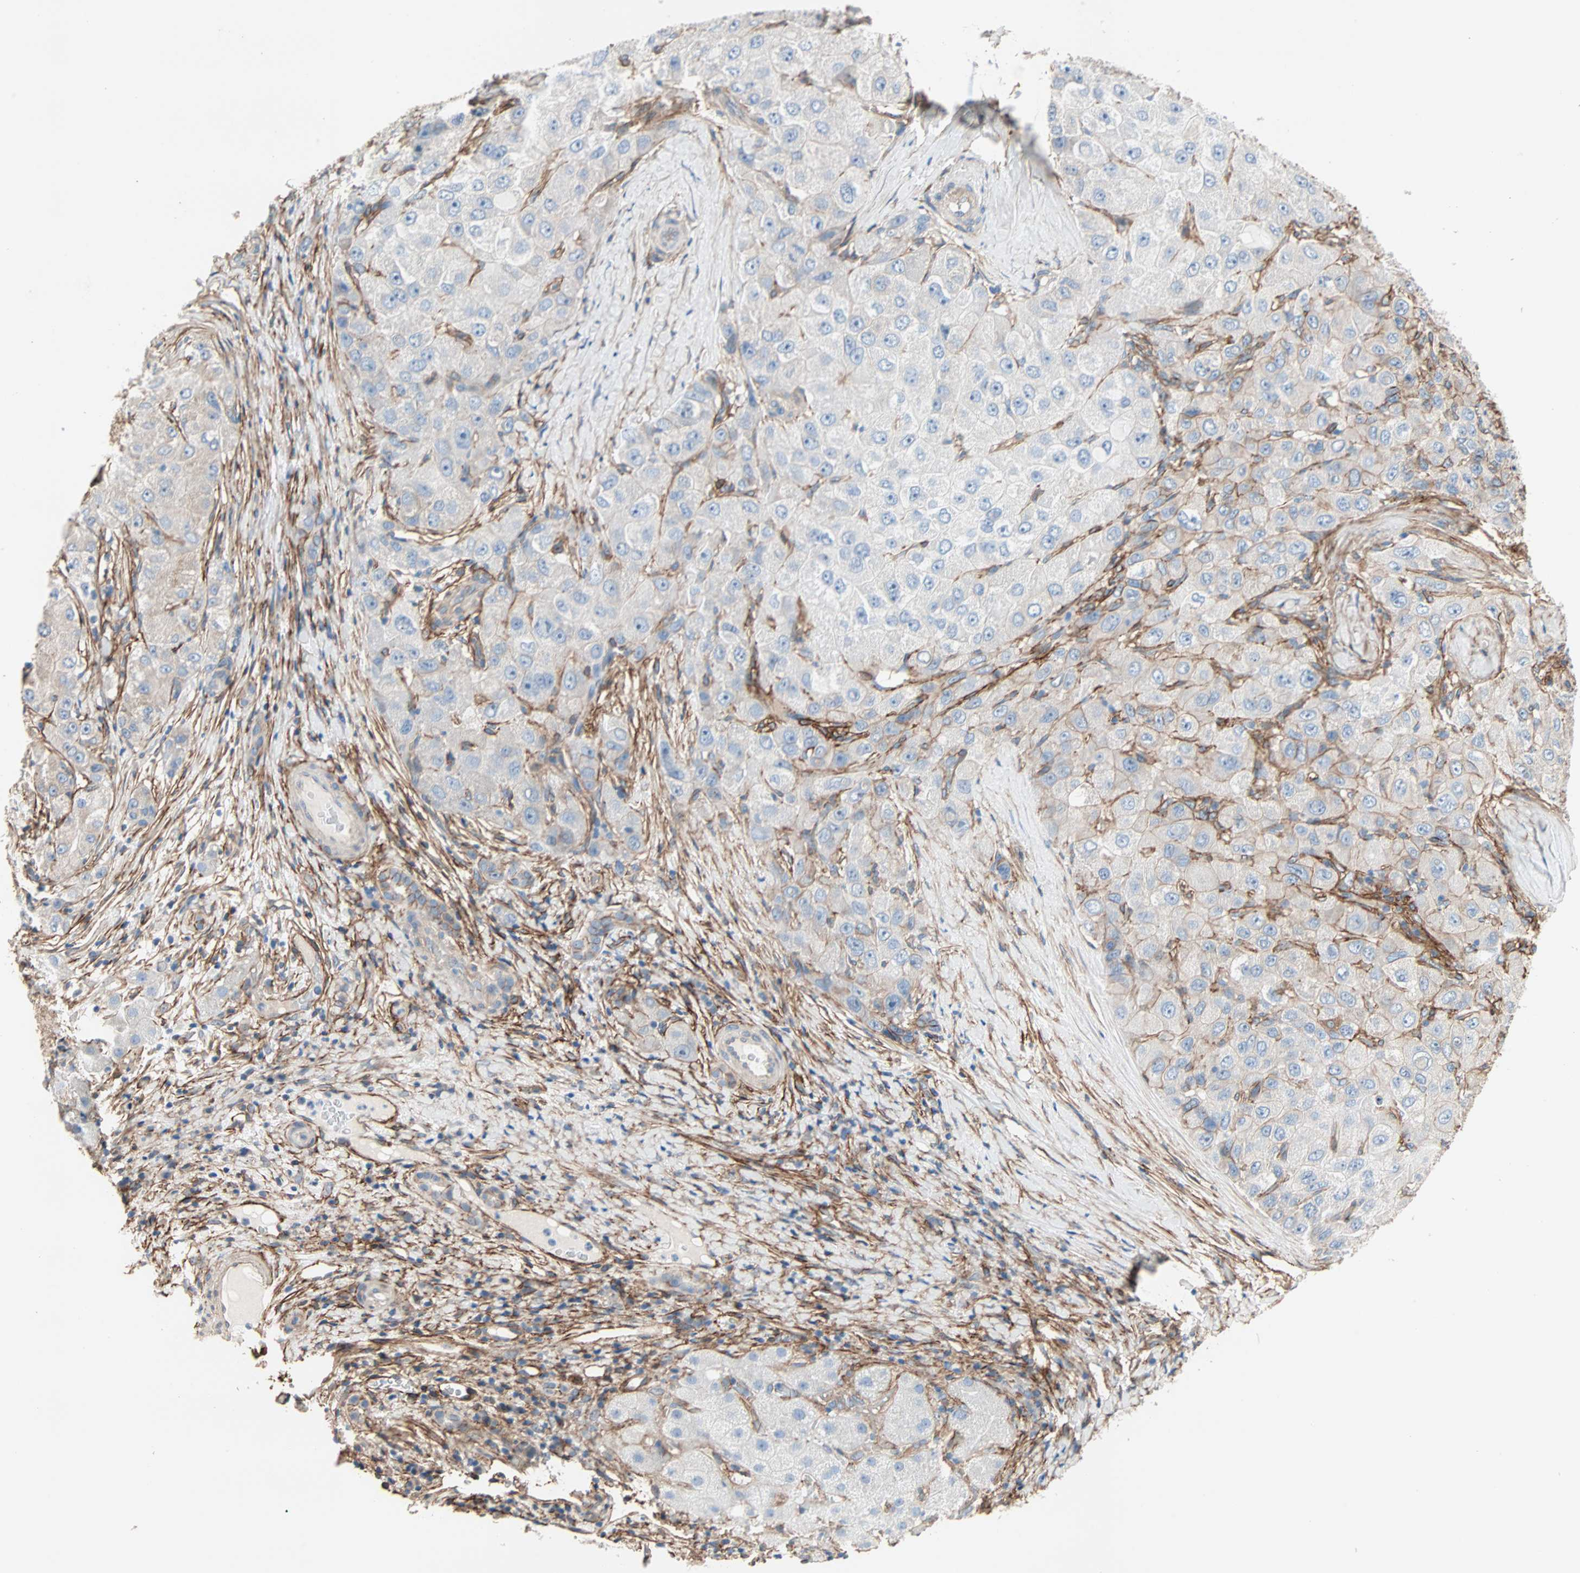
{"staining": {"intensity": "weak", "quantity": ">75%", "location": "cytoplasmic/membranous"}, "tissue": "liver cancer", "cell_type": "Tumor cells", "image_type": "cancer", "snomed": [{"axis": "morphology", "description": "Carcinoma, Hepatocellular, NOS"}, {"axis": "topography", "description": "Liver"}], "caption": "Immunohistochemistry (IHC) histopathology image of hepatocellular carcinoma (liver) stained for a protein (brown), which displays low levels of weak cytoplasmic/membranous staining in approximately >75% of tumor cells.", "gene": "EPB41L2", "patient": {"sex": "male", "age": 80}}